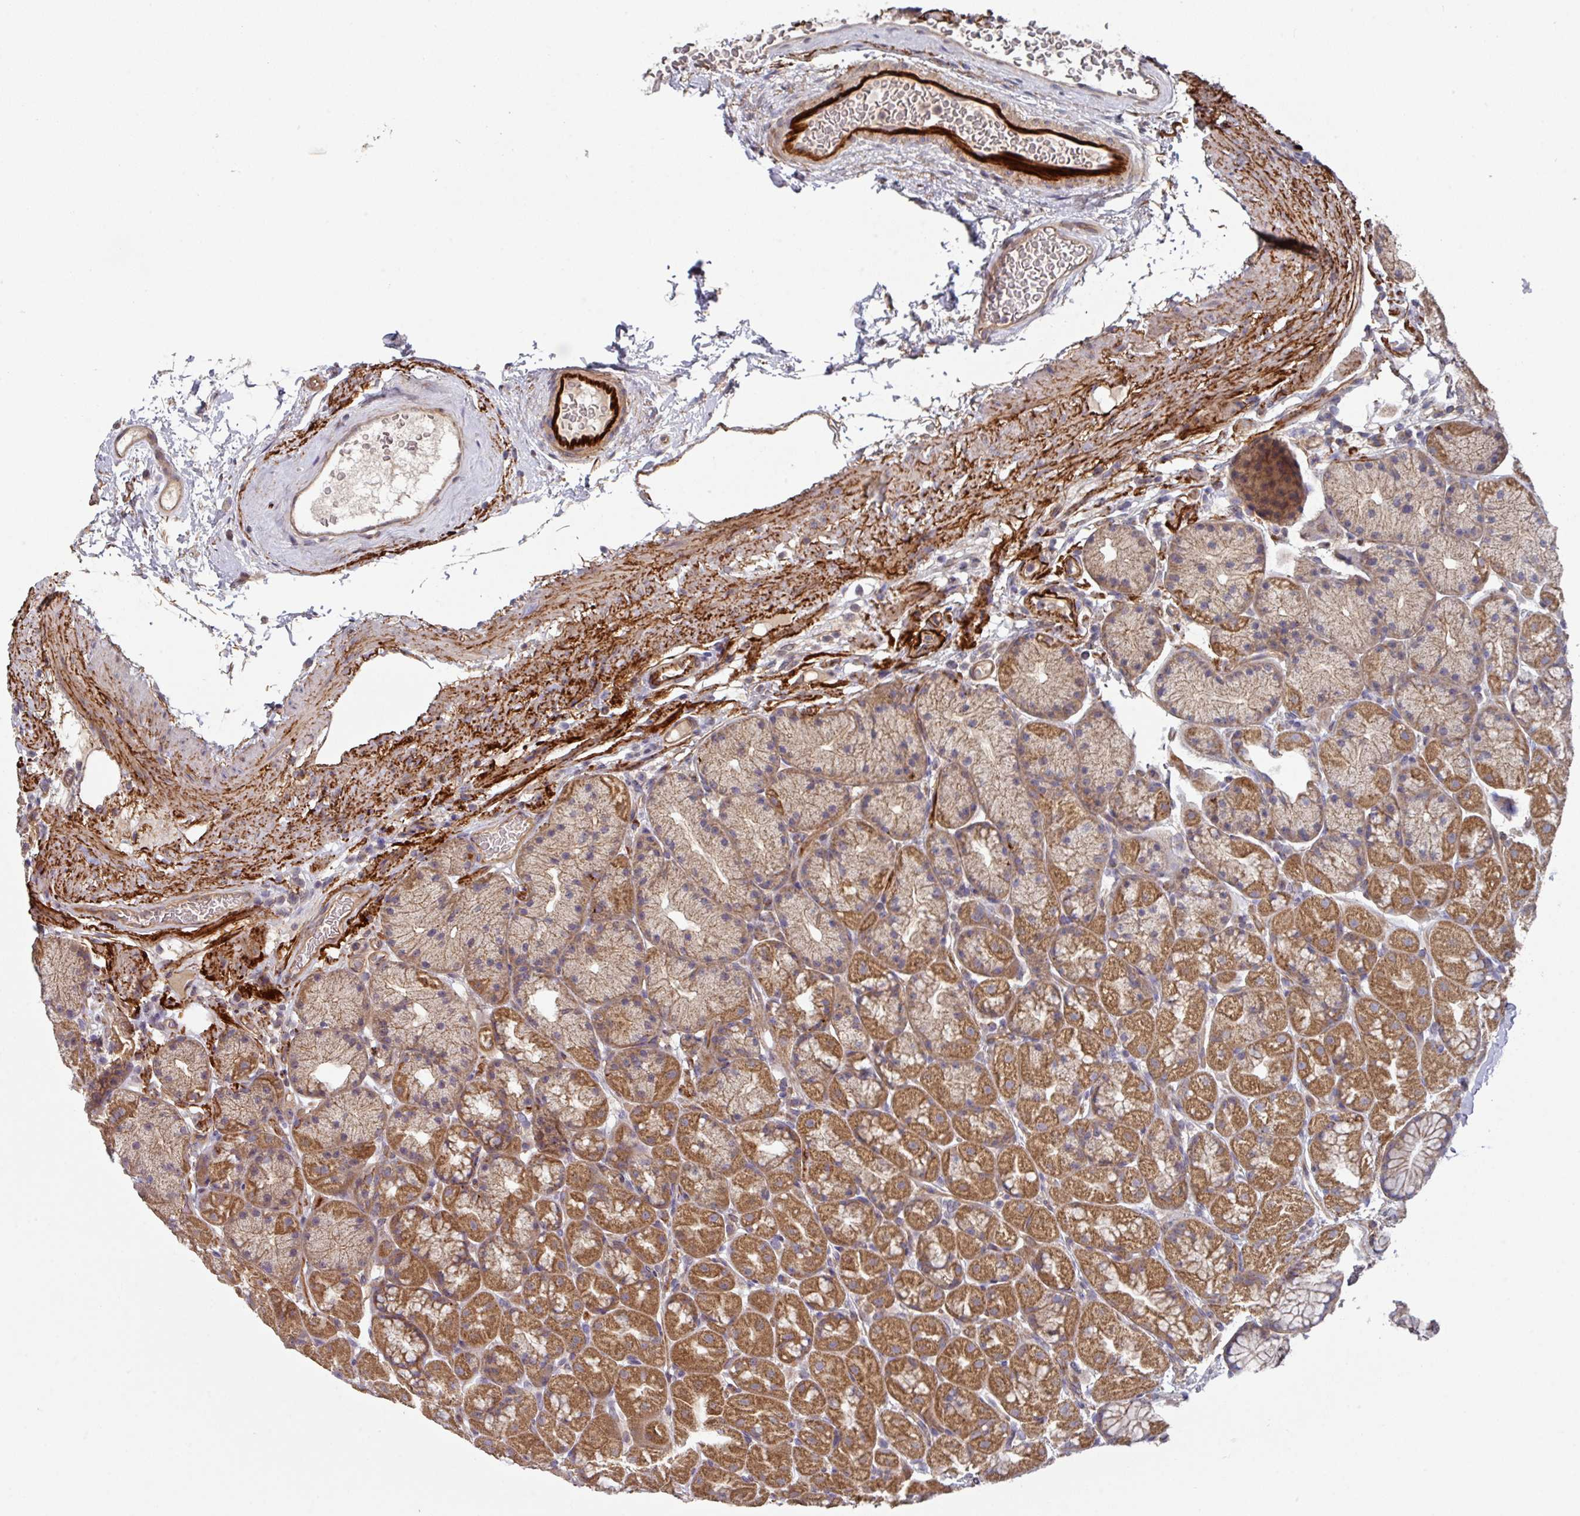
{"staining": {"intensity": "moderate", "quantity": ">75%", "location": "cytoplasmic/membranous"}, "tissue": "stomach", "cell_type": "Glandular cells", "image_type": "normal", "snomed": [{"axis": "morphology", "description": "Normal tissue, NOS"}, {"axis": "topography", "description": "Stomach, lower"}], "caption": "Brown immunohistochemical staining in unremarkable stomach reveals moderate cytoplasmic/membranous positivity in about >75% of glandular cells. The protein of interest is shown in brown color, while the nuclei are stained blue.", "gene": "DCAF12L1", "patient": {"sex": "male", "age": 67}}